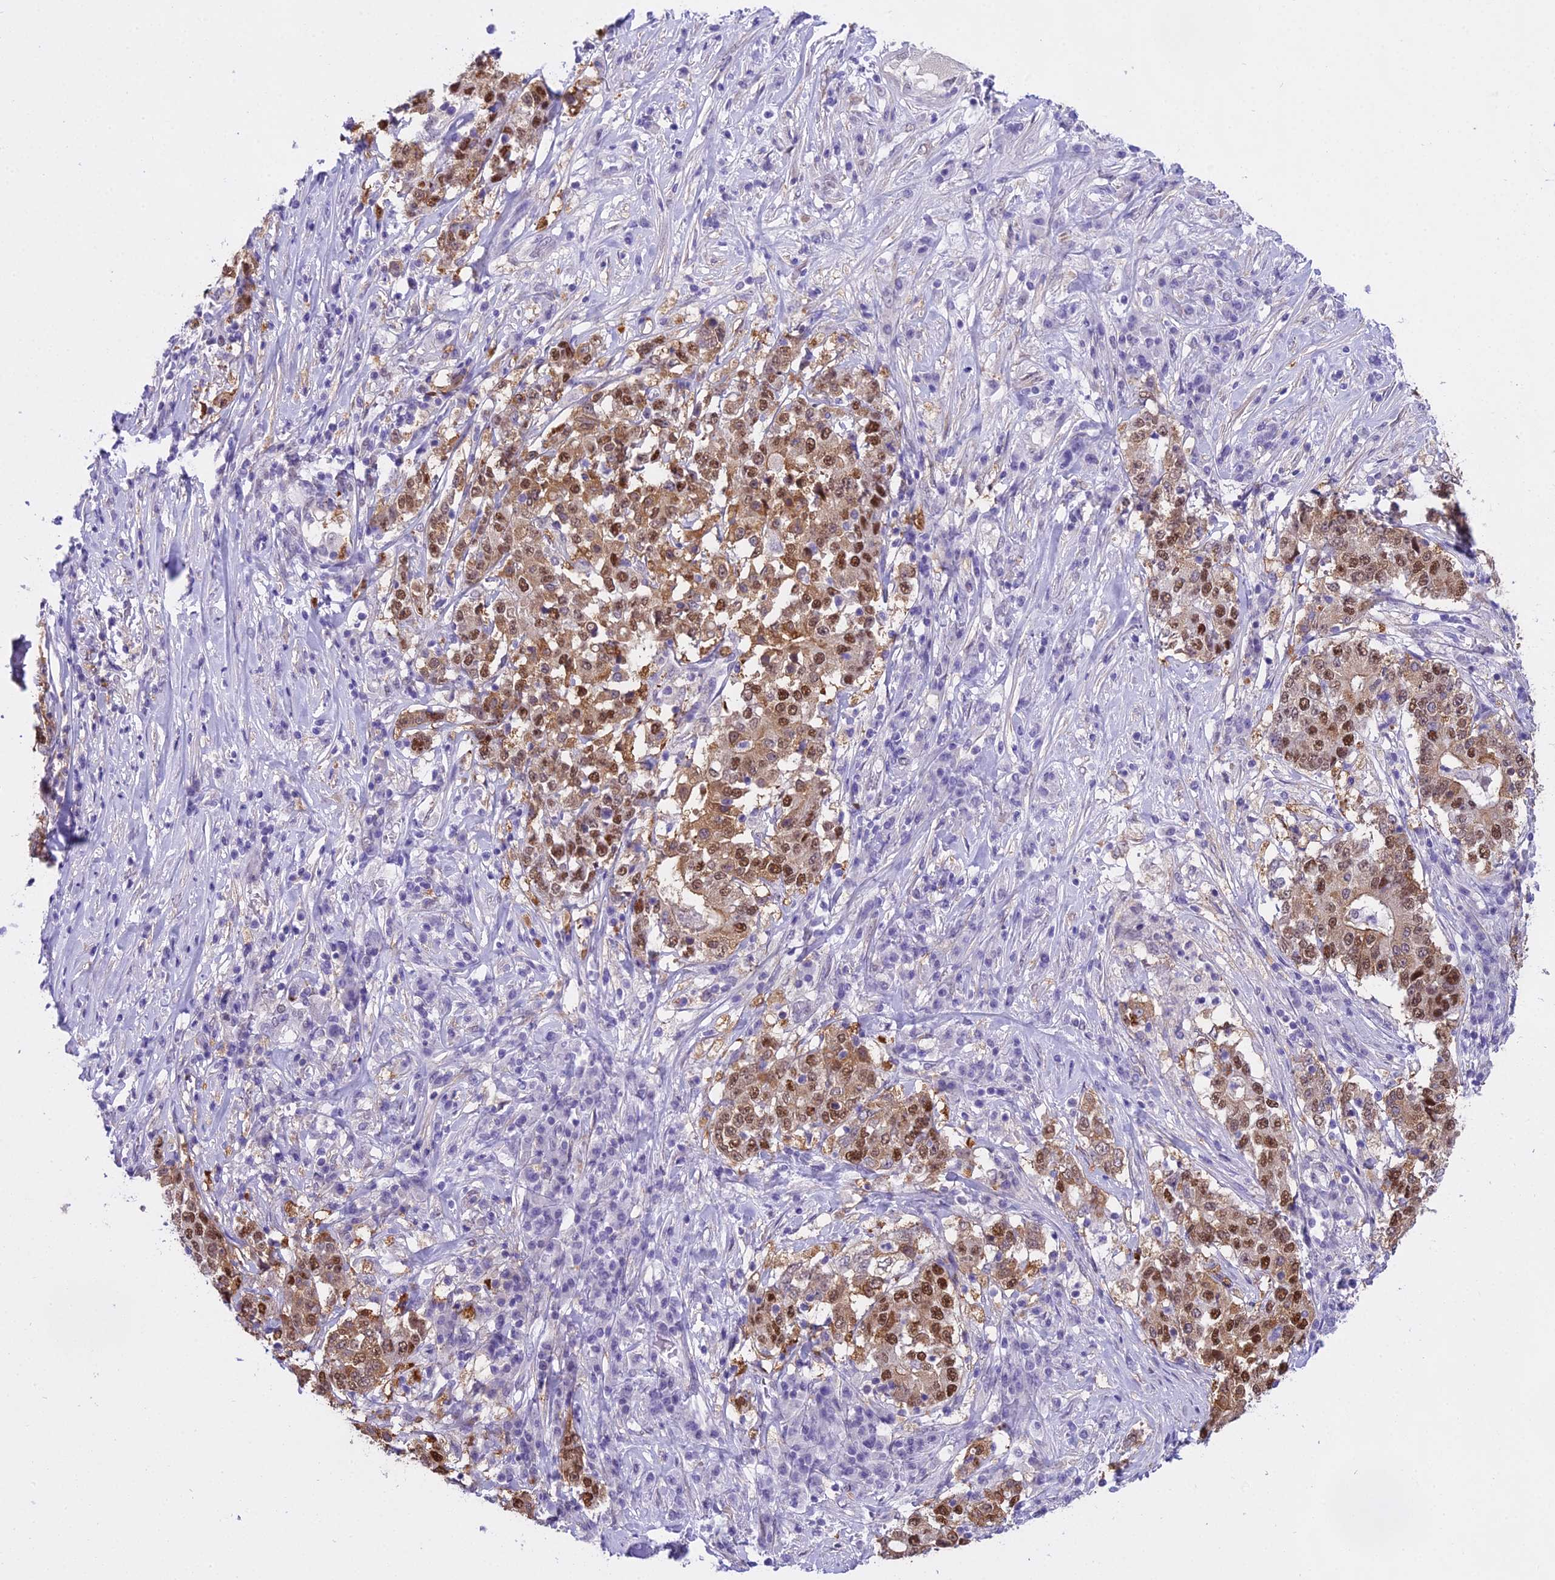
{"staining": {"intensity": "moderate", "quantity": ">75%", "location": "cytoplasmic/membranous,nuclear"}, "tissue": "stomach cancer", "cell_type": "Tumor cells", "image_type": "cancer", "snomed": [{"axis": "morphology", "description": "Adenocarcinoma, NOS"}, {"axis": "topography", "description": "Stomach"}], "caption": "Approximately >75% of tumor cells in human stomach adenocarcinoma exhibit moderate cytoplasmic/membranous and nuclear protein positivity as visualized by brown immunohistochemical staining.", "gene": "MAT2A", "patient": {"sex": "male", "age": 59}}